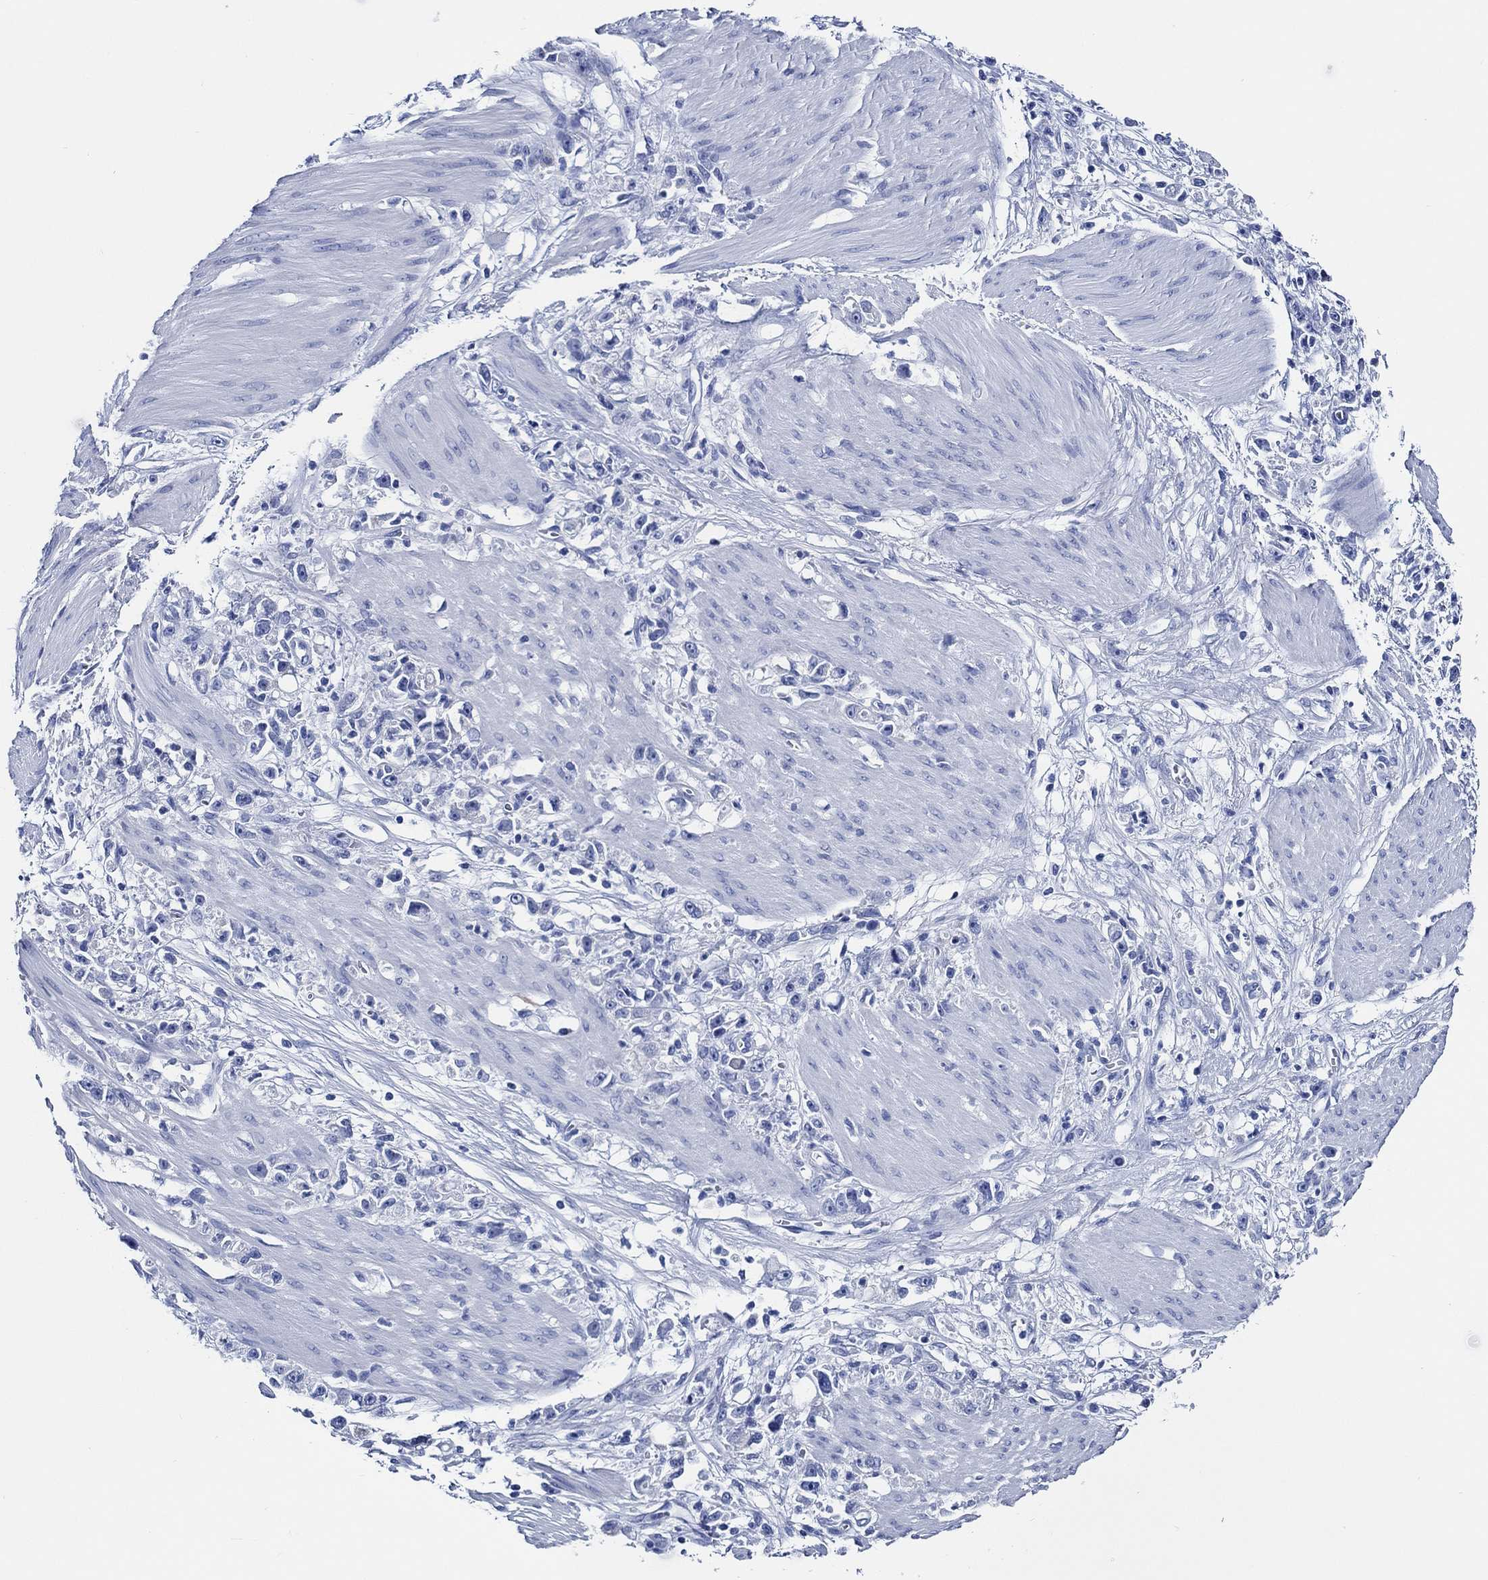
{"staining": {"intensity": "negative", "quantity": "none", "location": "none"}, "tissue": "stomach cancer", "cell_type": "Tumor cells", "image_type": "cancer", "snomed": [{"axis": "morphology", "description": "Adenocarcinoma, NOS"}, {"axis": "topography", "description": "Stomach"}], "caption": "Tumor cells show no significant protein expression in adenocarcinoma (stomach).", "gene": "WDR62", "patient": {"sex": "female", "age": 59}}